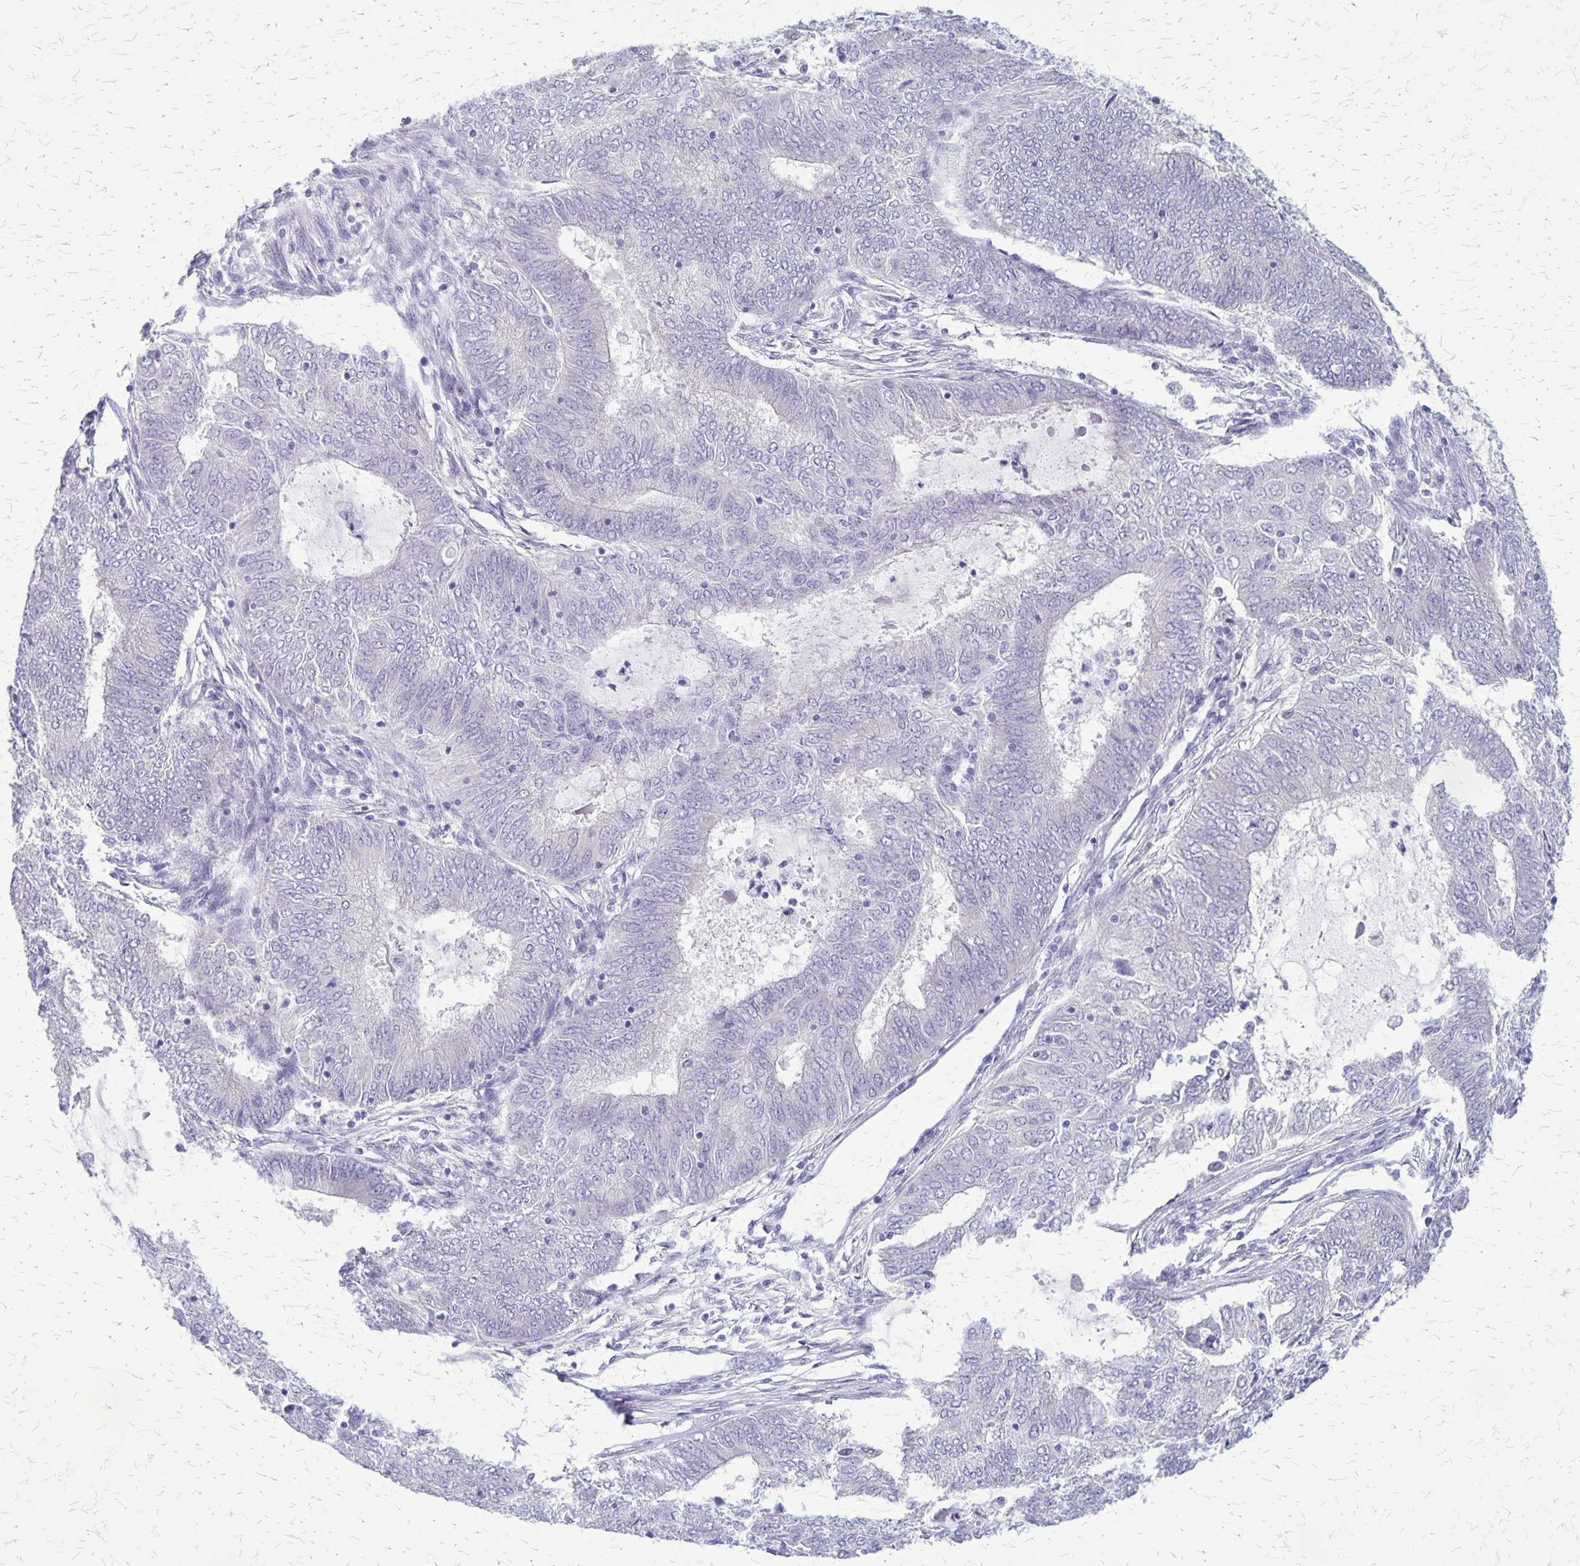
{"staining": {"intensity": "negative", "quantity": "none", "location": "none"}, "tissue": "endometrial cancer", "cell_type": "Tumor cells", "image_type": "cancer", "snomed": [{"axis": "morphology", "description": "Adenocarcinoma, NOS"}, {"axis": "topography", "description": "Endometrium"}], "caption": "High magnification brightfield microscopy of adenocarcinoma (endometrial) stained with DAB (brown) and counterstained with hematoxylin (blue): tumor cells show no significant expression. Nuclei are stained in blue.", "gene": "PLXNB3", "patient": {"sex": "female", "age": 62}}